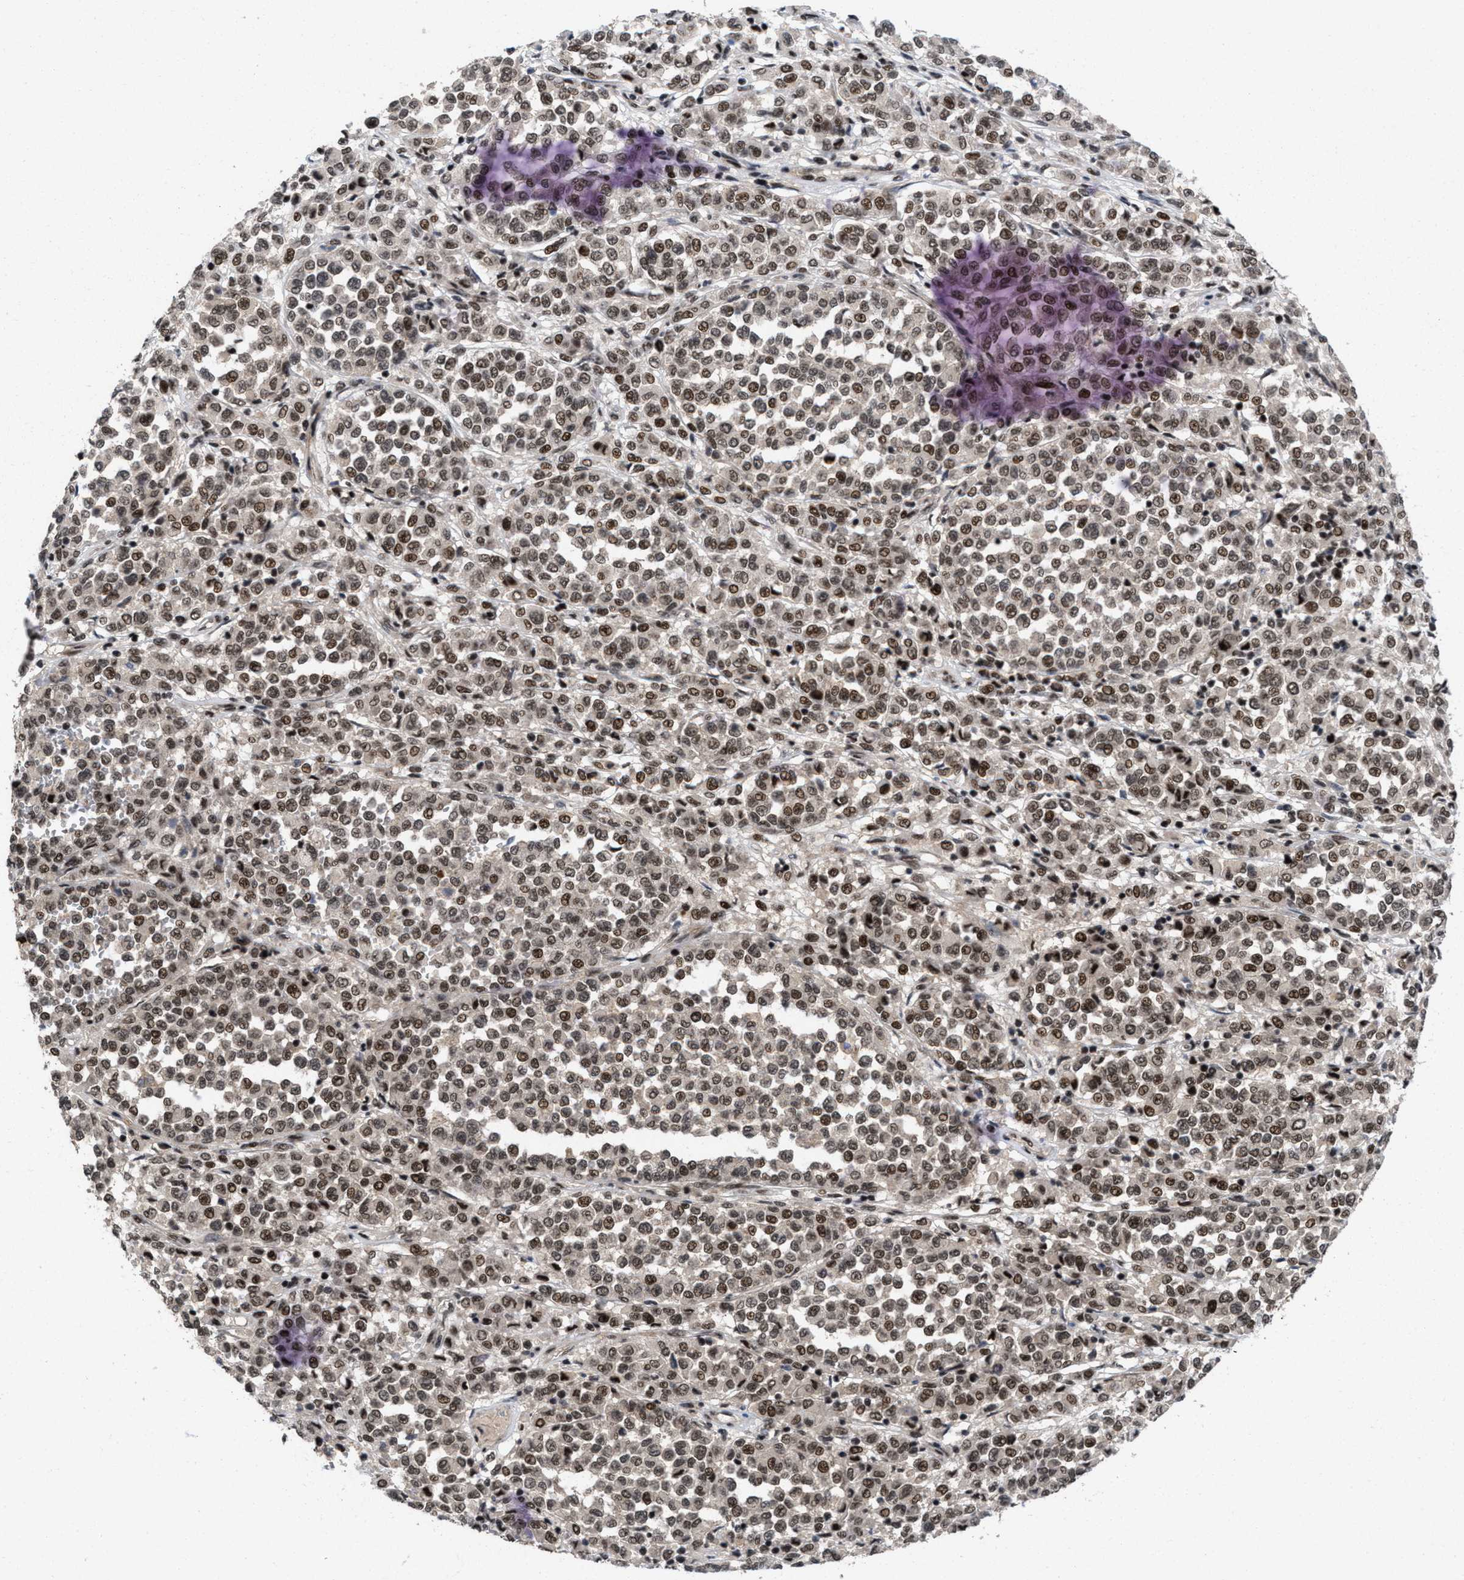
{"staining": {"intensity": "weak", "quantity": ">75%", "location": "nuclear"}, "tissue": "melanoma", "cell_type": "Tumor cells", "image_type": "cancer", "snomed": [{"axis": "morphology", "description": "Malignant melanoma, Metastatic site"}, {"axis": "topography", "description": "Pancreas"}], "caption": "Melanoma stained with DAB (3,3'-diaminobenzidine) IHC reveals low levels of weak nuclear staining in approximately >75% of tumor cells. (DAB = brown stain, brightfield microscopy at high magnification).", "gene": "WIZ", "patient": {"sex": "female", "age": 30}}